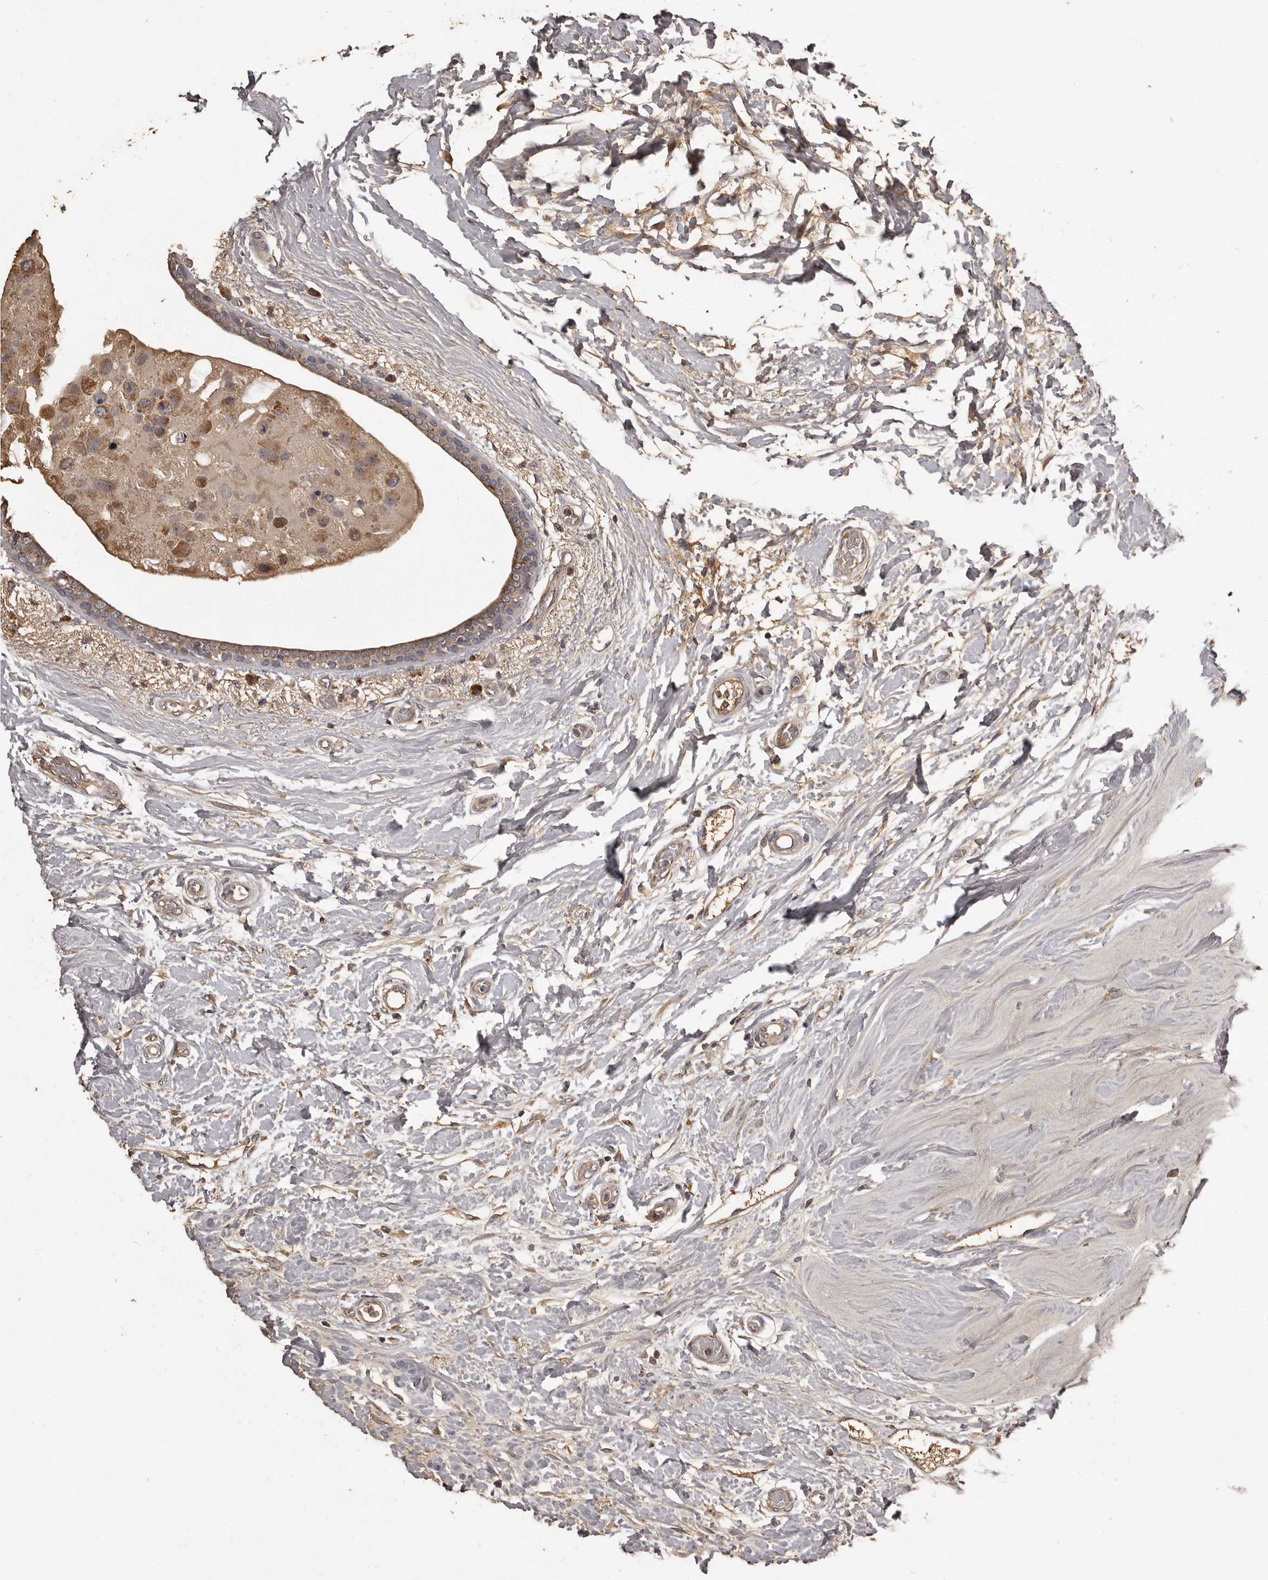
{"staining": {"intensity": "moderate", "quantity": ">75%", "location": "cytoplasmic/membranous"}, "tissue": "breast cancer", "cell_type": "Tumor cells", "image_type": "cancer", "snomed": [{"axis": "morphology", "description": "Duct carcinoma"}, {"axis": "topography", "description": "Breast"}], "caption": "Breast cancer stained with immunohistochemistry reveals moderate cytoplasmic/membranous positivity in about >75% of tumor cells. Immunohistochemistry (ihc) stains the protein in brown and the nuclei are stained blue.", "gene": "MGAT5", "patient": {"sex": "female", "age": 62}}